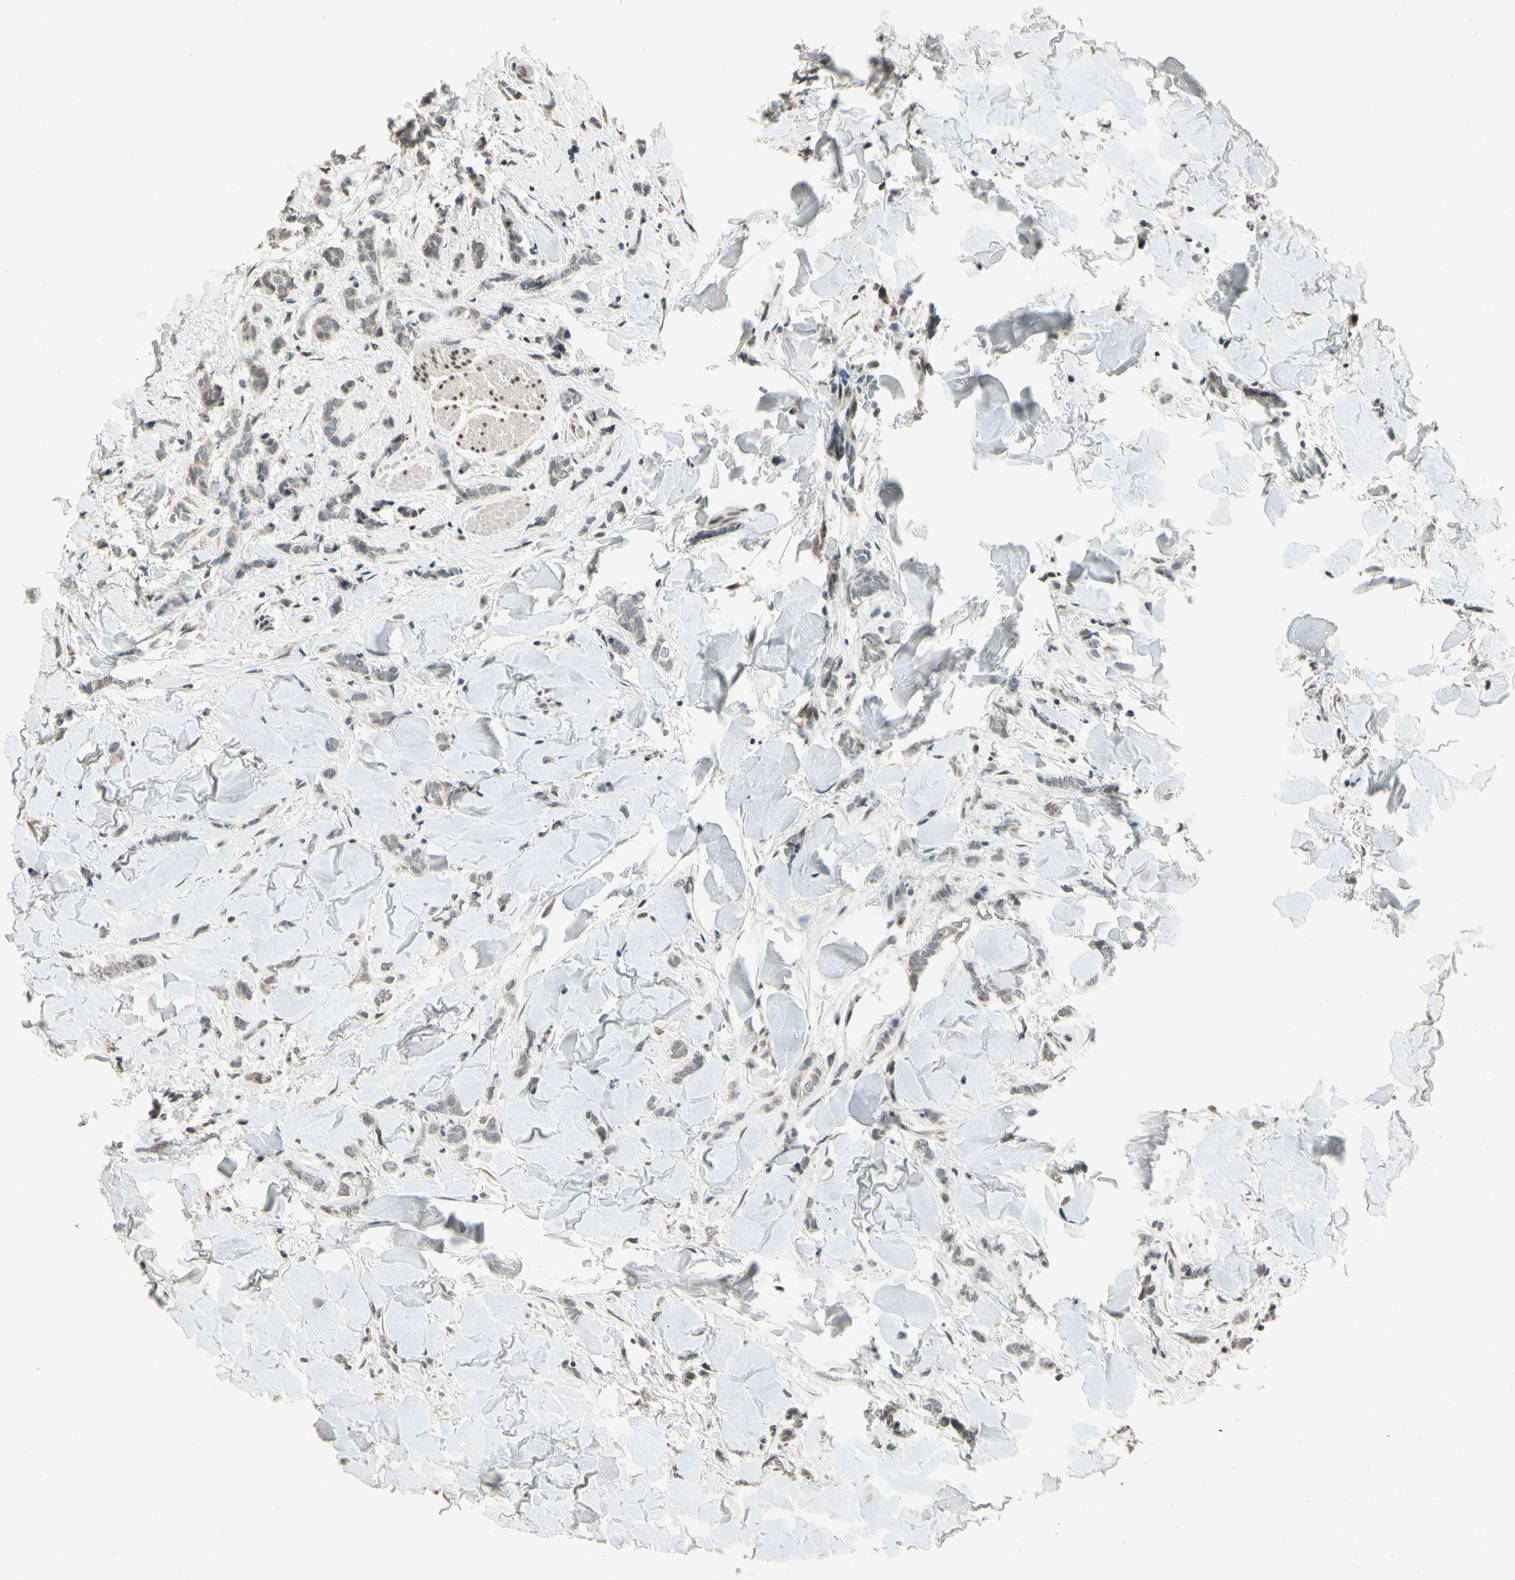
{"staining": {"intensity": "weak", "quantity": "25%-75%", "location": "cytoplasmic/membranous"}, "tissue": "breast cancer", "cell_type": "Tumor cells", "image_type": "cancer", "snomed": [{"axis": "morphology", "description": "Lobular carcinoma"}, {"axis": "topography", "description": "Skin"}, {"axis": "topography", "description": "Breast"}], "caption": "This histopathology image reveals breast lobular carcinoma stained with immunohistochemistry (IHC) to label a protein in brown. The cytoplasmic/membranous of tumor cells show weak positivity for the protein. Nuclei are counter-stained blue.", "gene": "ZBTB4", "patient": {"sex": "female", "age": 46}}